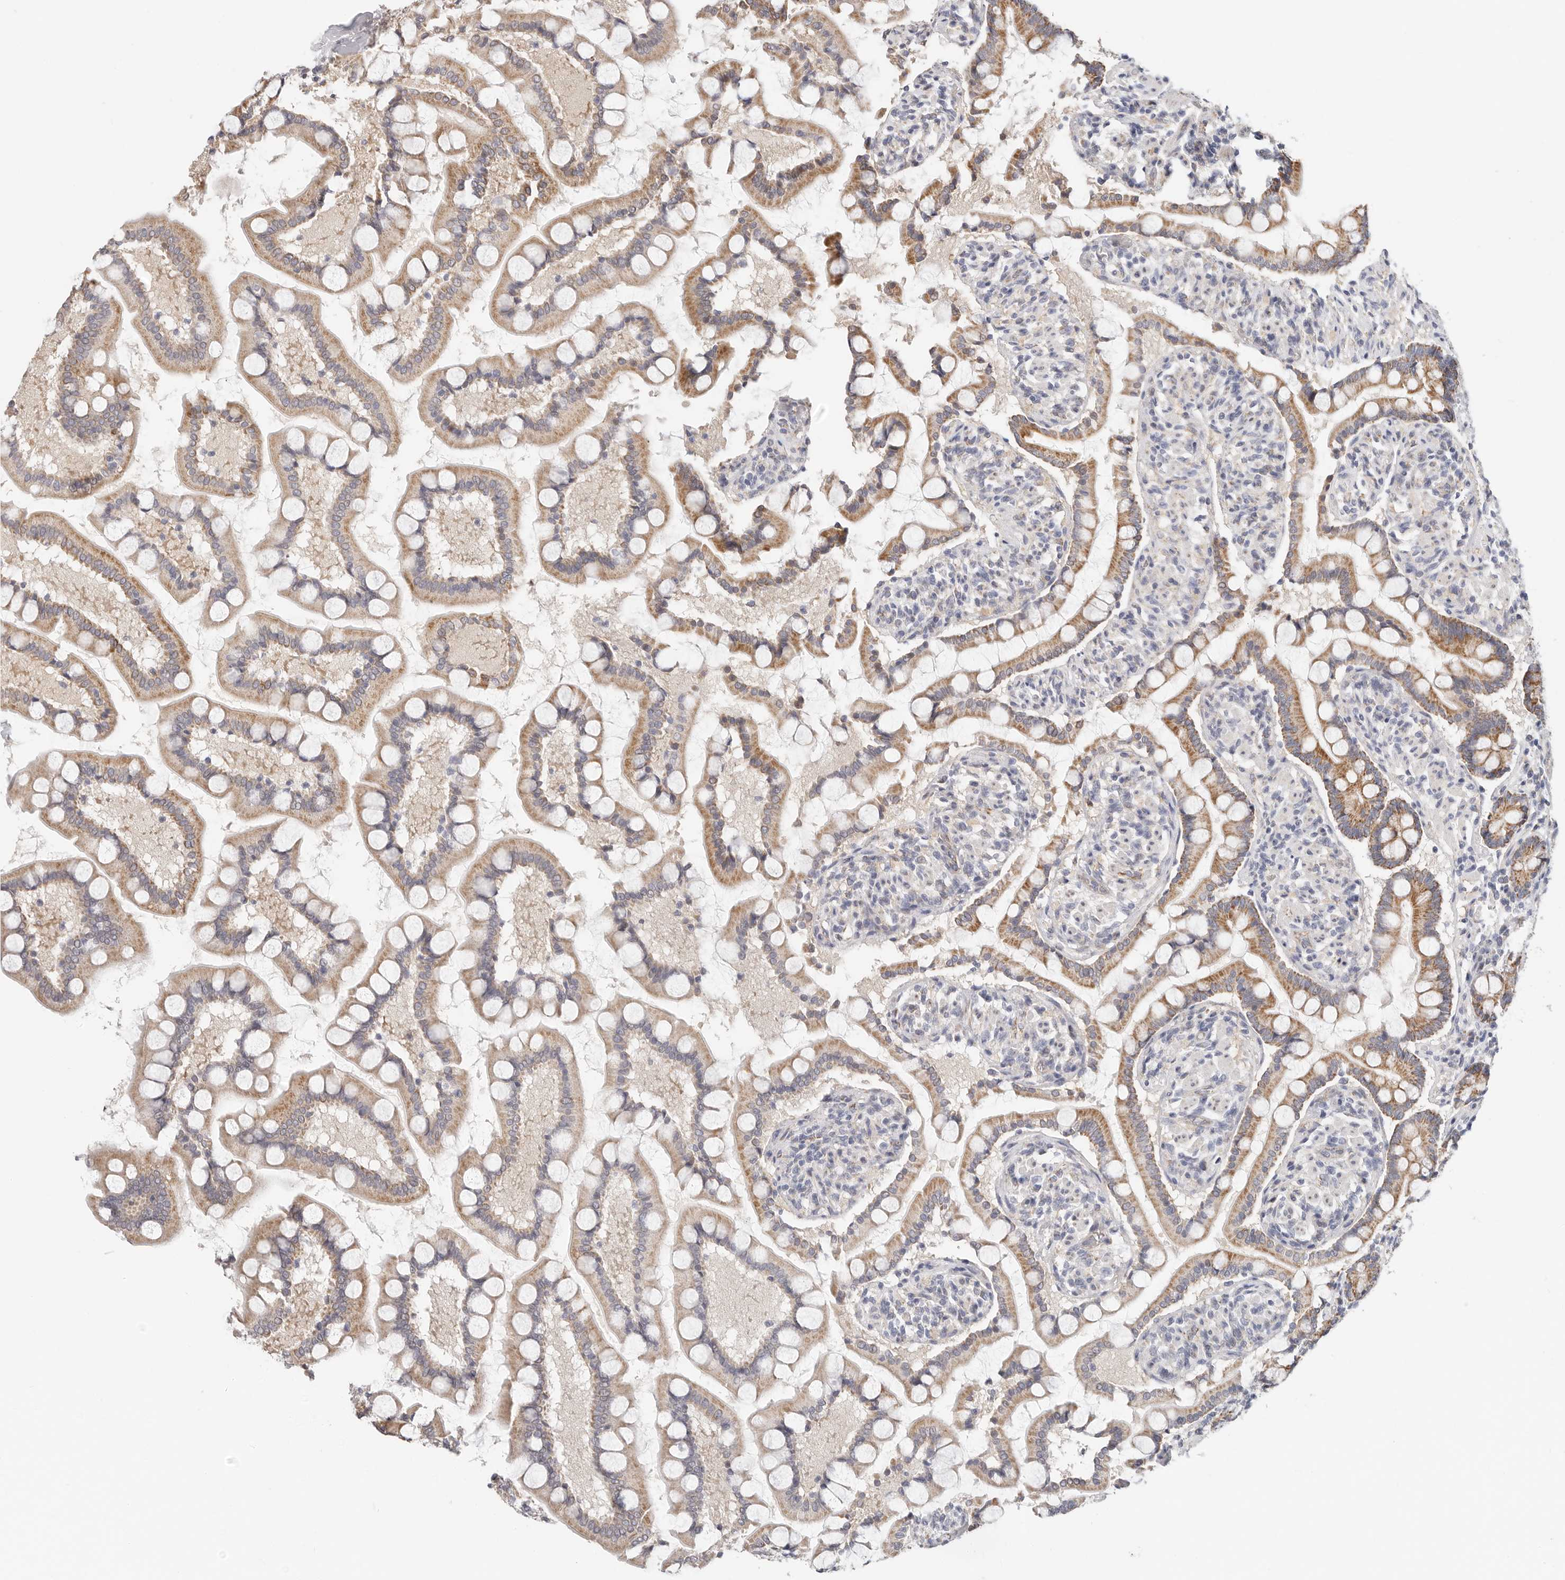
{"staining": {"intensity": "moderate", "quantity": ">75%", "location": "cytoplasmic/membranous"}, "tissue": "small intestine", "cell_type": "Glandular cells", "image_type": "normal", "snomed": [{"axis": "morphology", "description": "Normal tissue, NOS"}, {"axis": "topography", "description": "Small intestine"}], "caption": "Unremarkable small intestine demonstrates moderate cytoplasmic/membranous expression in approximately >75% of glandular cells.", "gene": "AFDN", "patient": {"sex": "male", "age": 41}}